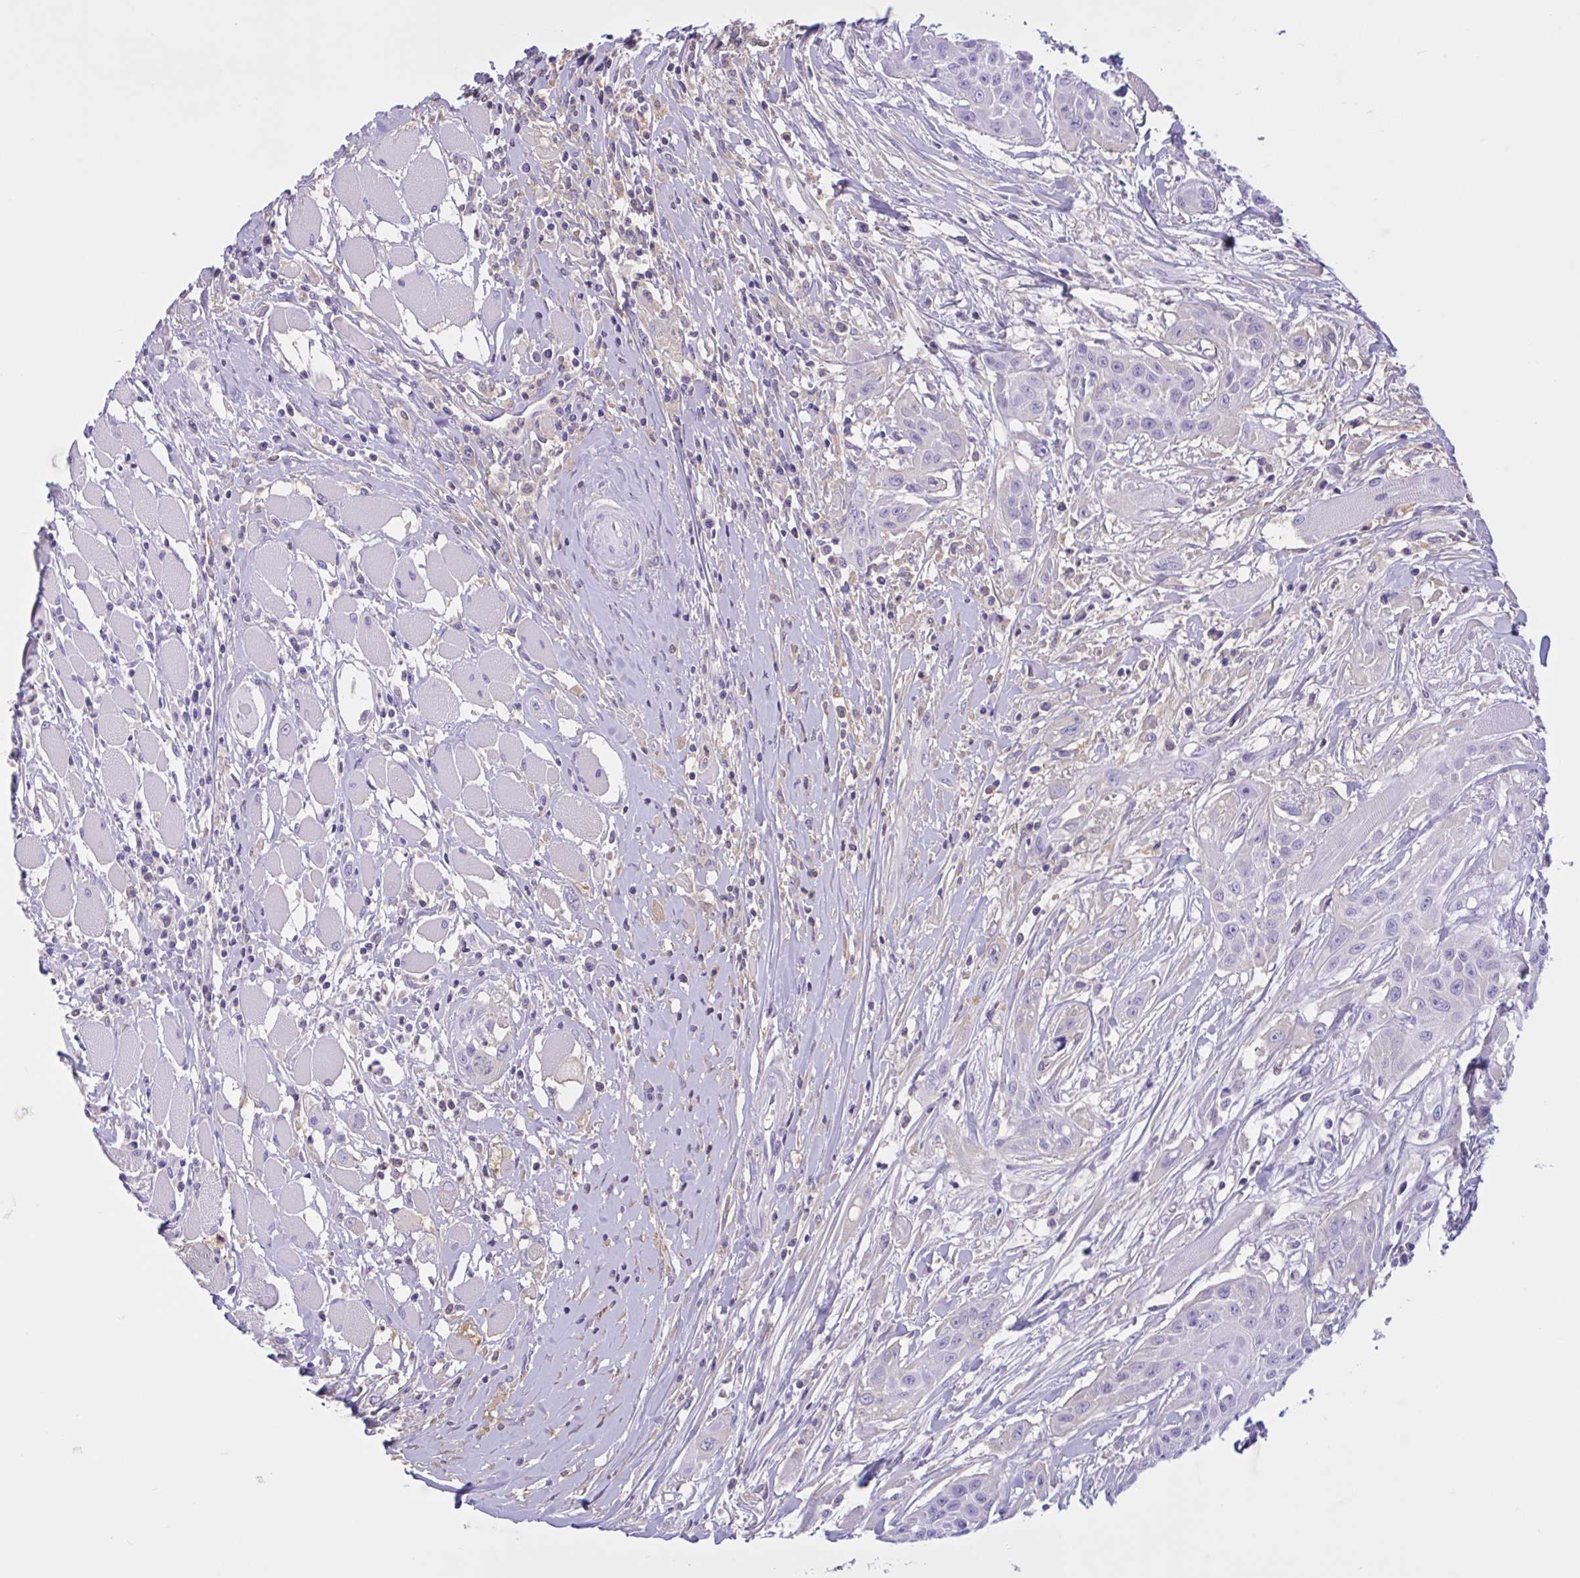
{"staining": {"intensity": "negative", "quantity": "none", "location": "none"}, "tissue": "head and neck cancer", "cell_type": "Tumor cells", "image_type": "cancer", "snomed": [{"axis": "morphology", "description": "Squamous cell carcinoma, NOS"}, {"axis": "topography", "description": "Head-Neck"}], "caption": "The immunohistochemistry photomicrograph has no significant expression in tumor cells of head and neck cancer (squamous cell carcinoma) tissue. (IHC, brightfield microscopy, high magnification).", "gene": "LARGE2", "patient": {"sex": "female", "age": 73}}